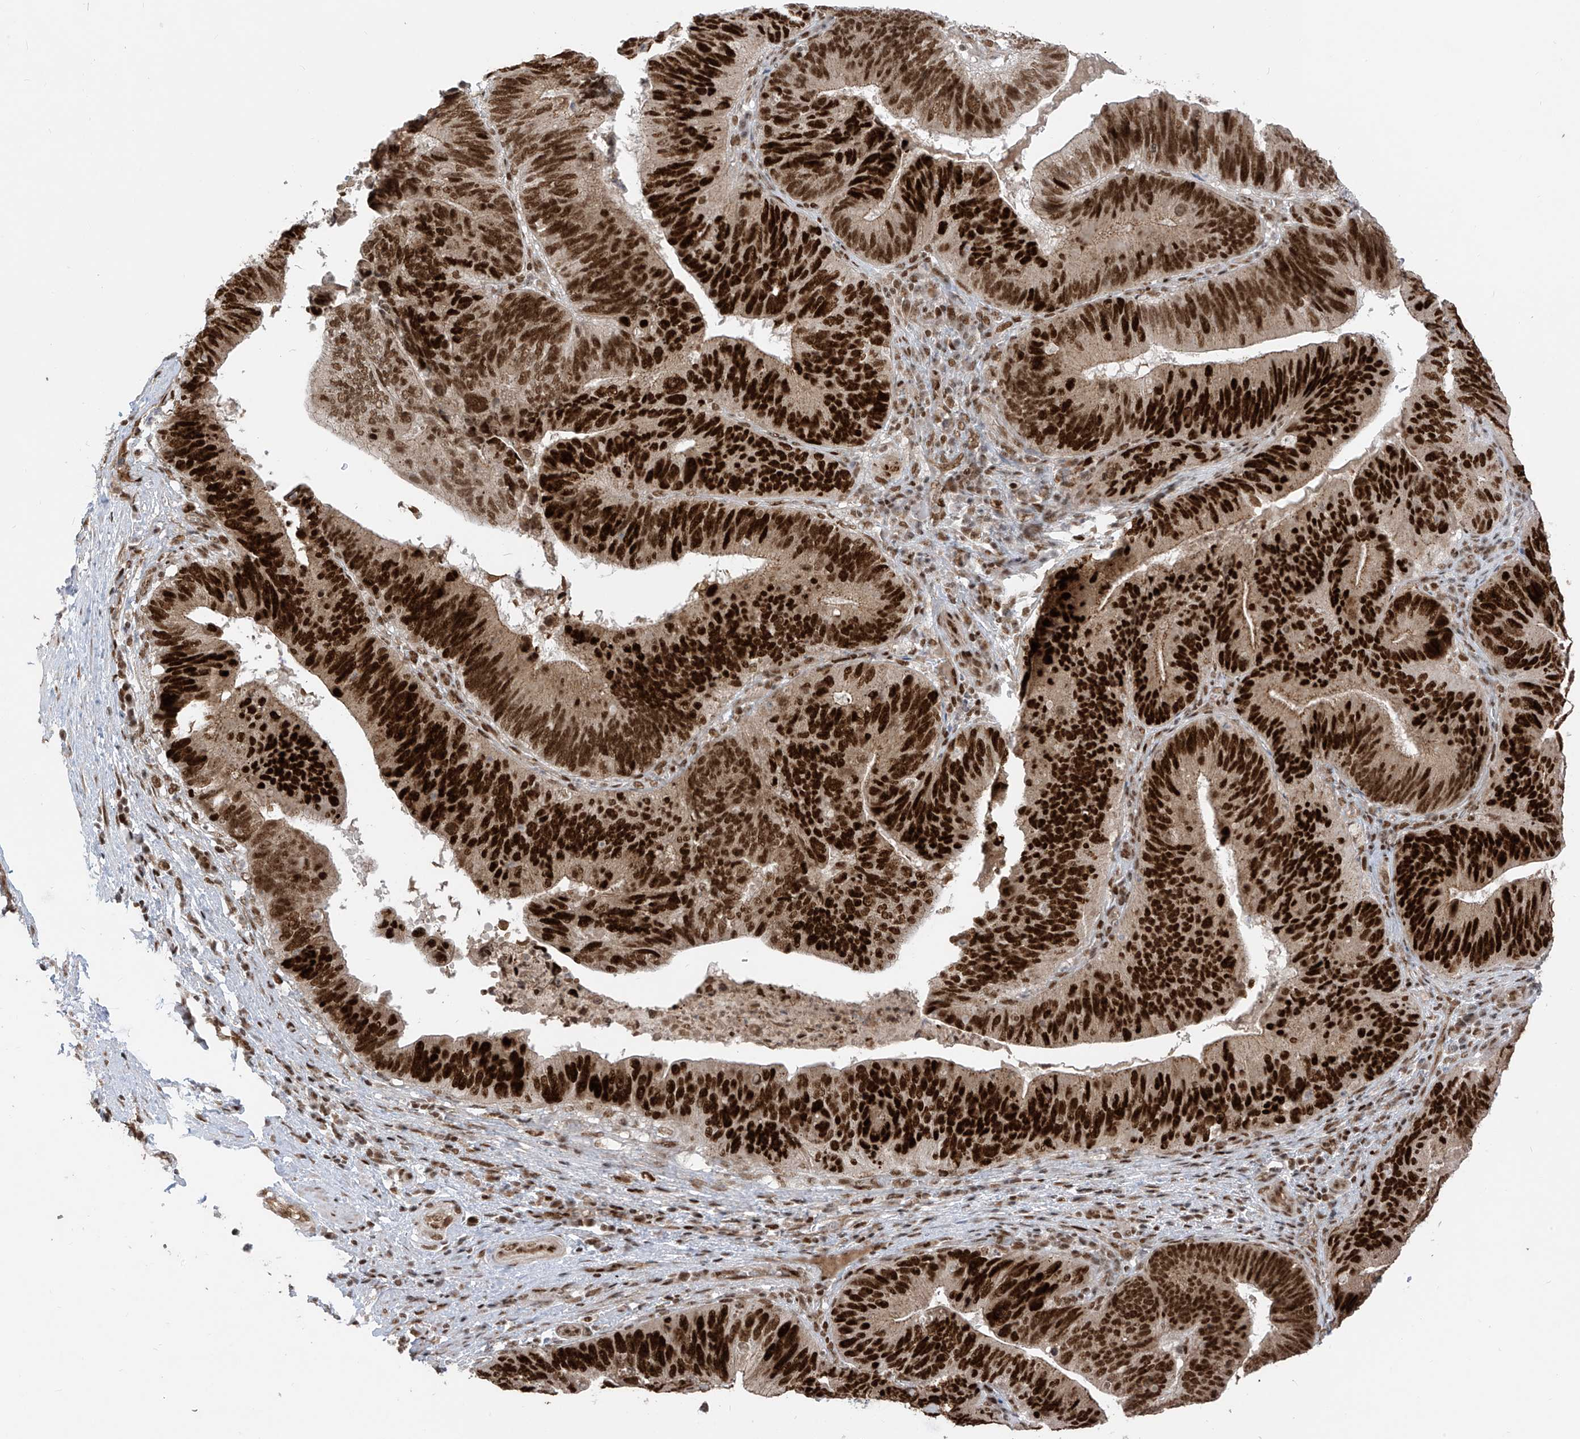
{"staining": {"intensity": "strong", "quantity": ">75%", "location": "nuclear"}, "tissue": "pancreatic cancer", "cell_type": "Tumor cells", "image_type": "cancer", "snomed": [{"axis": "morphology", "description": "Adenocarcinoma, NOS"}, {"axis": "topography", "description": "Pancreas"}], "caption": "Human pancreatic cancer (adenocarcinoma) stained with a protein marker exhibits strong staining in tumor cells.", "gene": "ARHGEF3", "patient": {"sex": "male", "age": 63}}